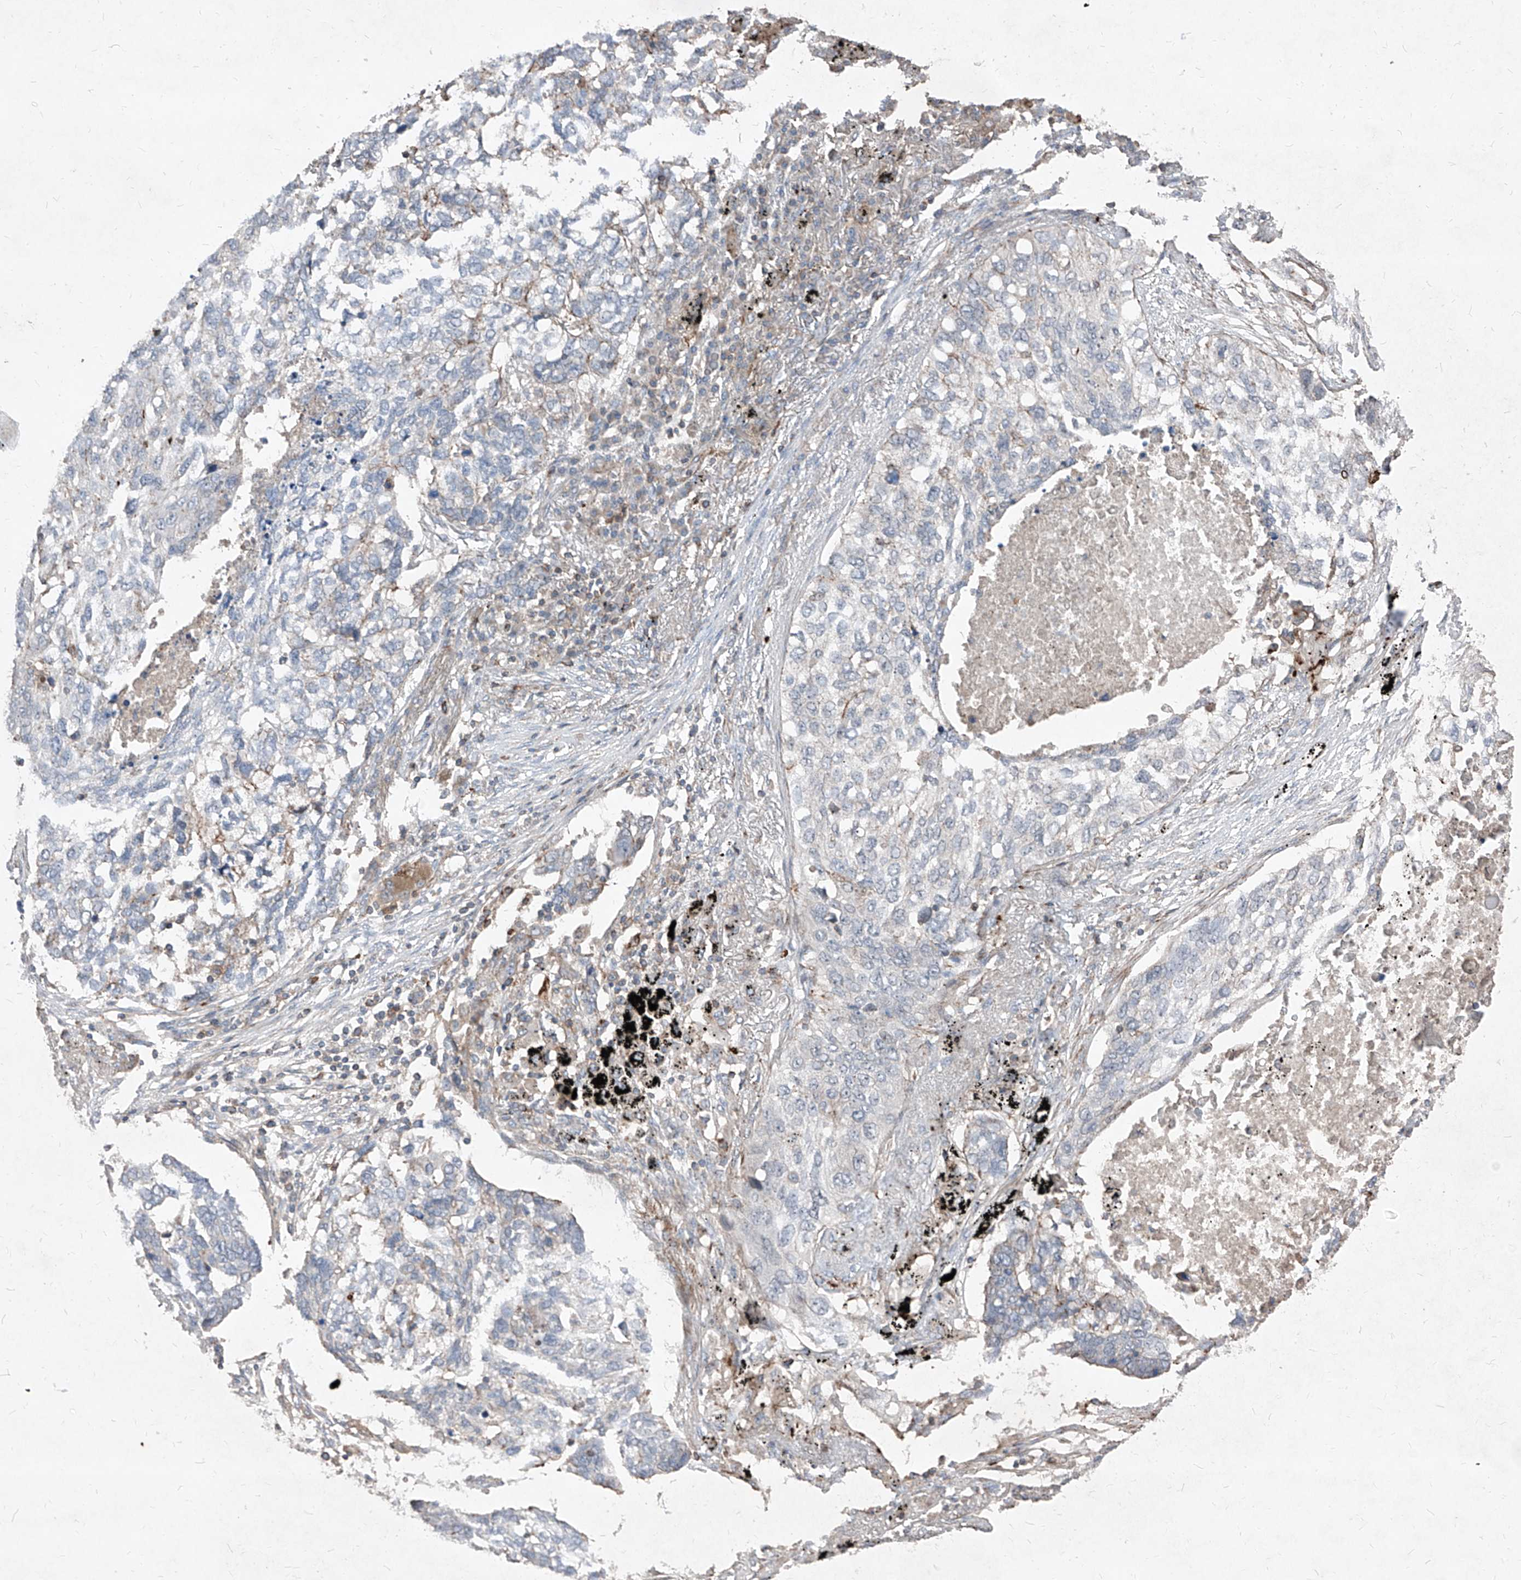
{"staining": {"intensity": "negative", "quantity": "none", "location": "none"}, "tissue": "lung cancer", "cell_type": "Tumor cells", "image_type": "cancer", "snomed": [{"axis": "morphology", "description": "Squamous cell carcinoma, NOS"}, {"axis": "topography", "description": "Lung"}], "caption": "Histopathology image shows no protein expression in tumor cells of lung squamous cell carcinoma tissue.", "gene": "UFD1", "patient": {"sex": "female", "age": 63}}